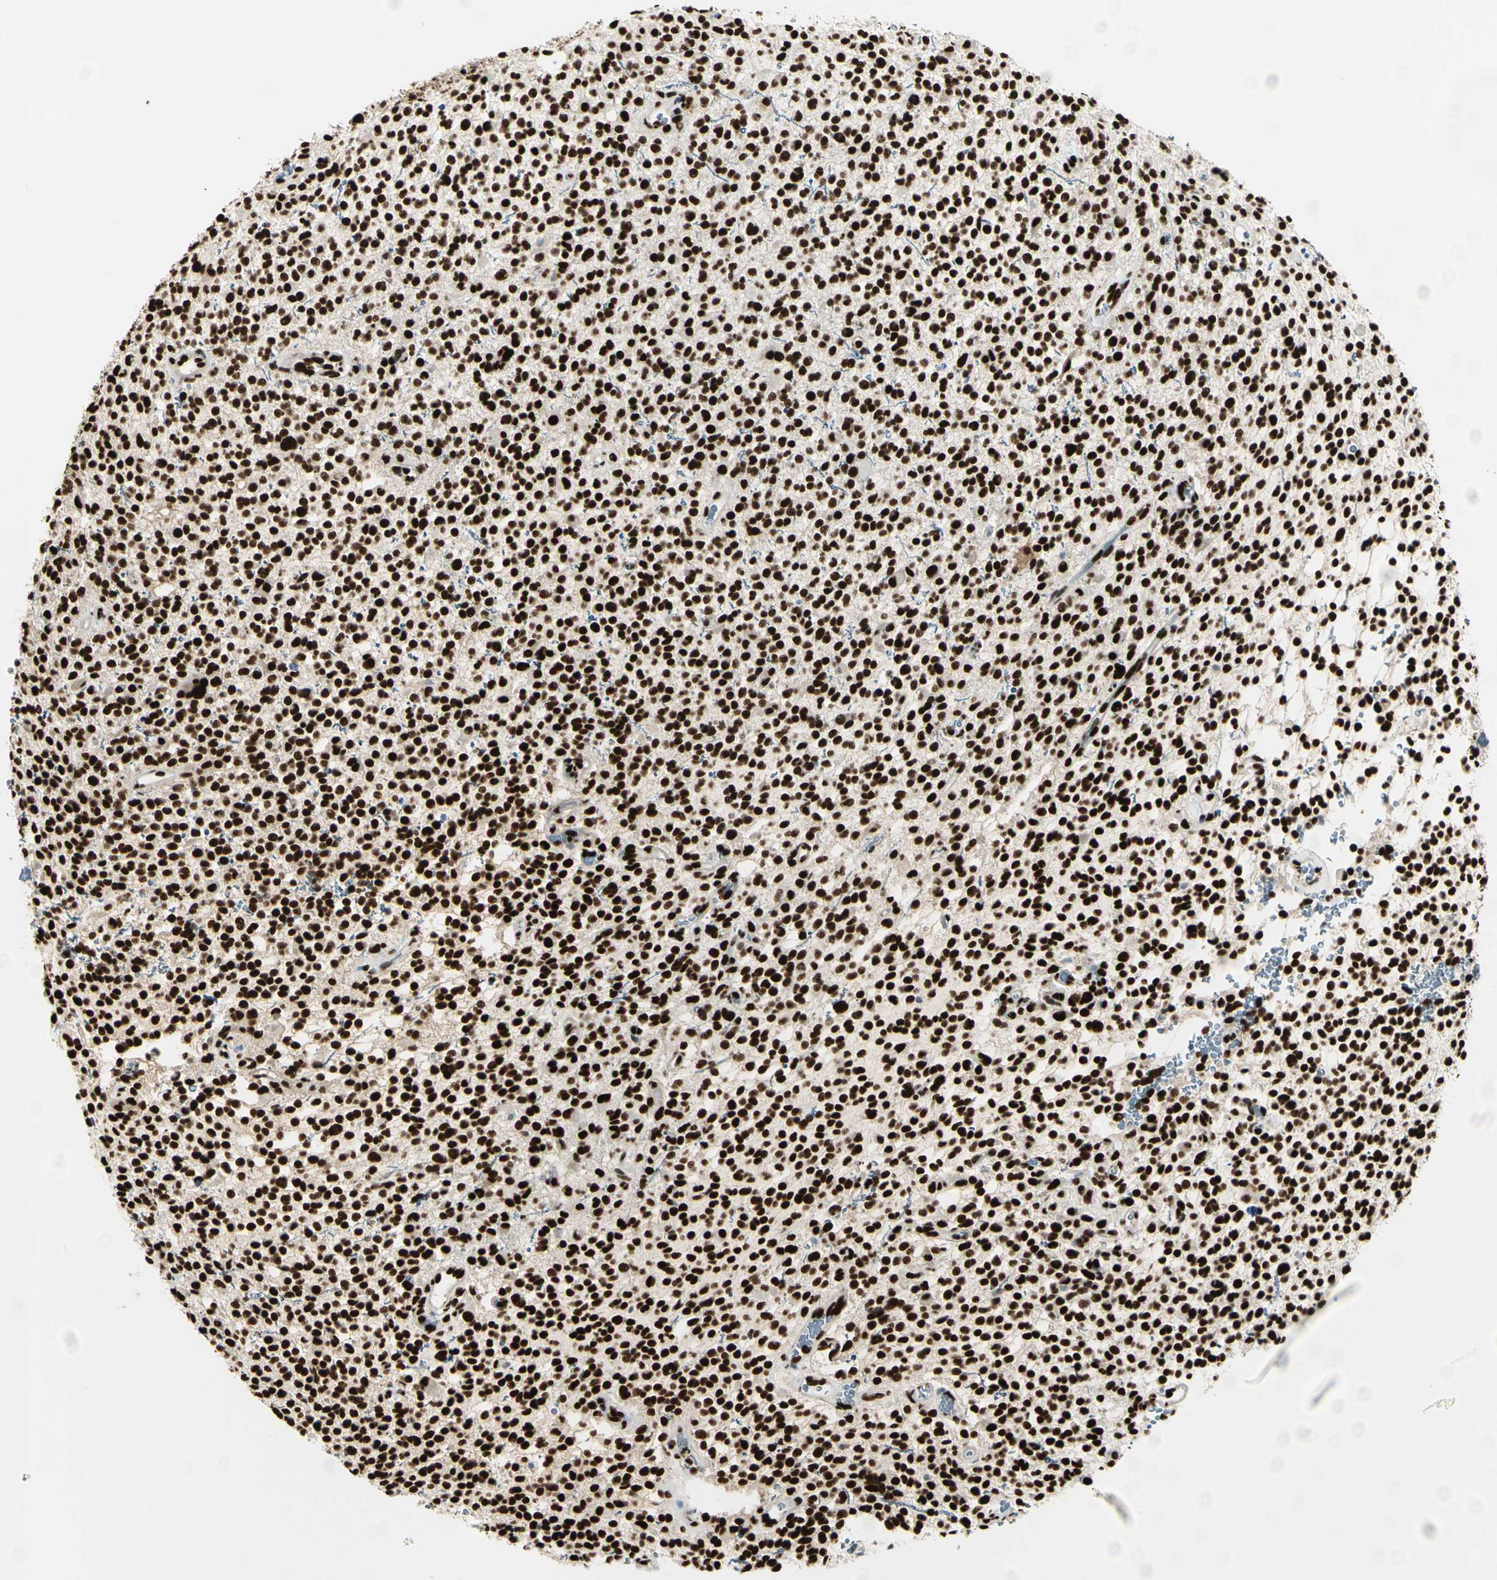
{"staining": {"intensity": "strong", "quantity": ">75%", "location": "nuclear"}, "tissue": "glioma", "cell_type": "Tumor cells", "image_type": "cancer", "snomed": [{"axis": "morphology", "description": "Glioma, malignant, High grade"}, {"axis": "topography", "description": "Brain"}], "caption": "Human malignant glioma (high-grade) stained for a protein (brown) displays strong nuclear positive expression in approximately >75% of tumor cells.", "gene": "CCAR1", "patient": {"sex": "male", "age": 48}}